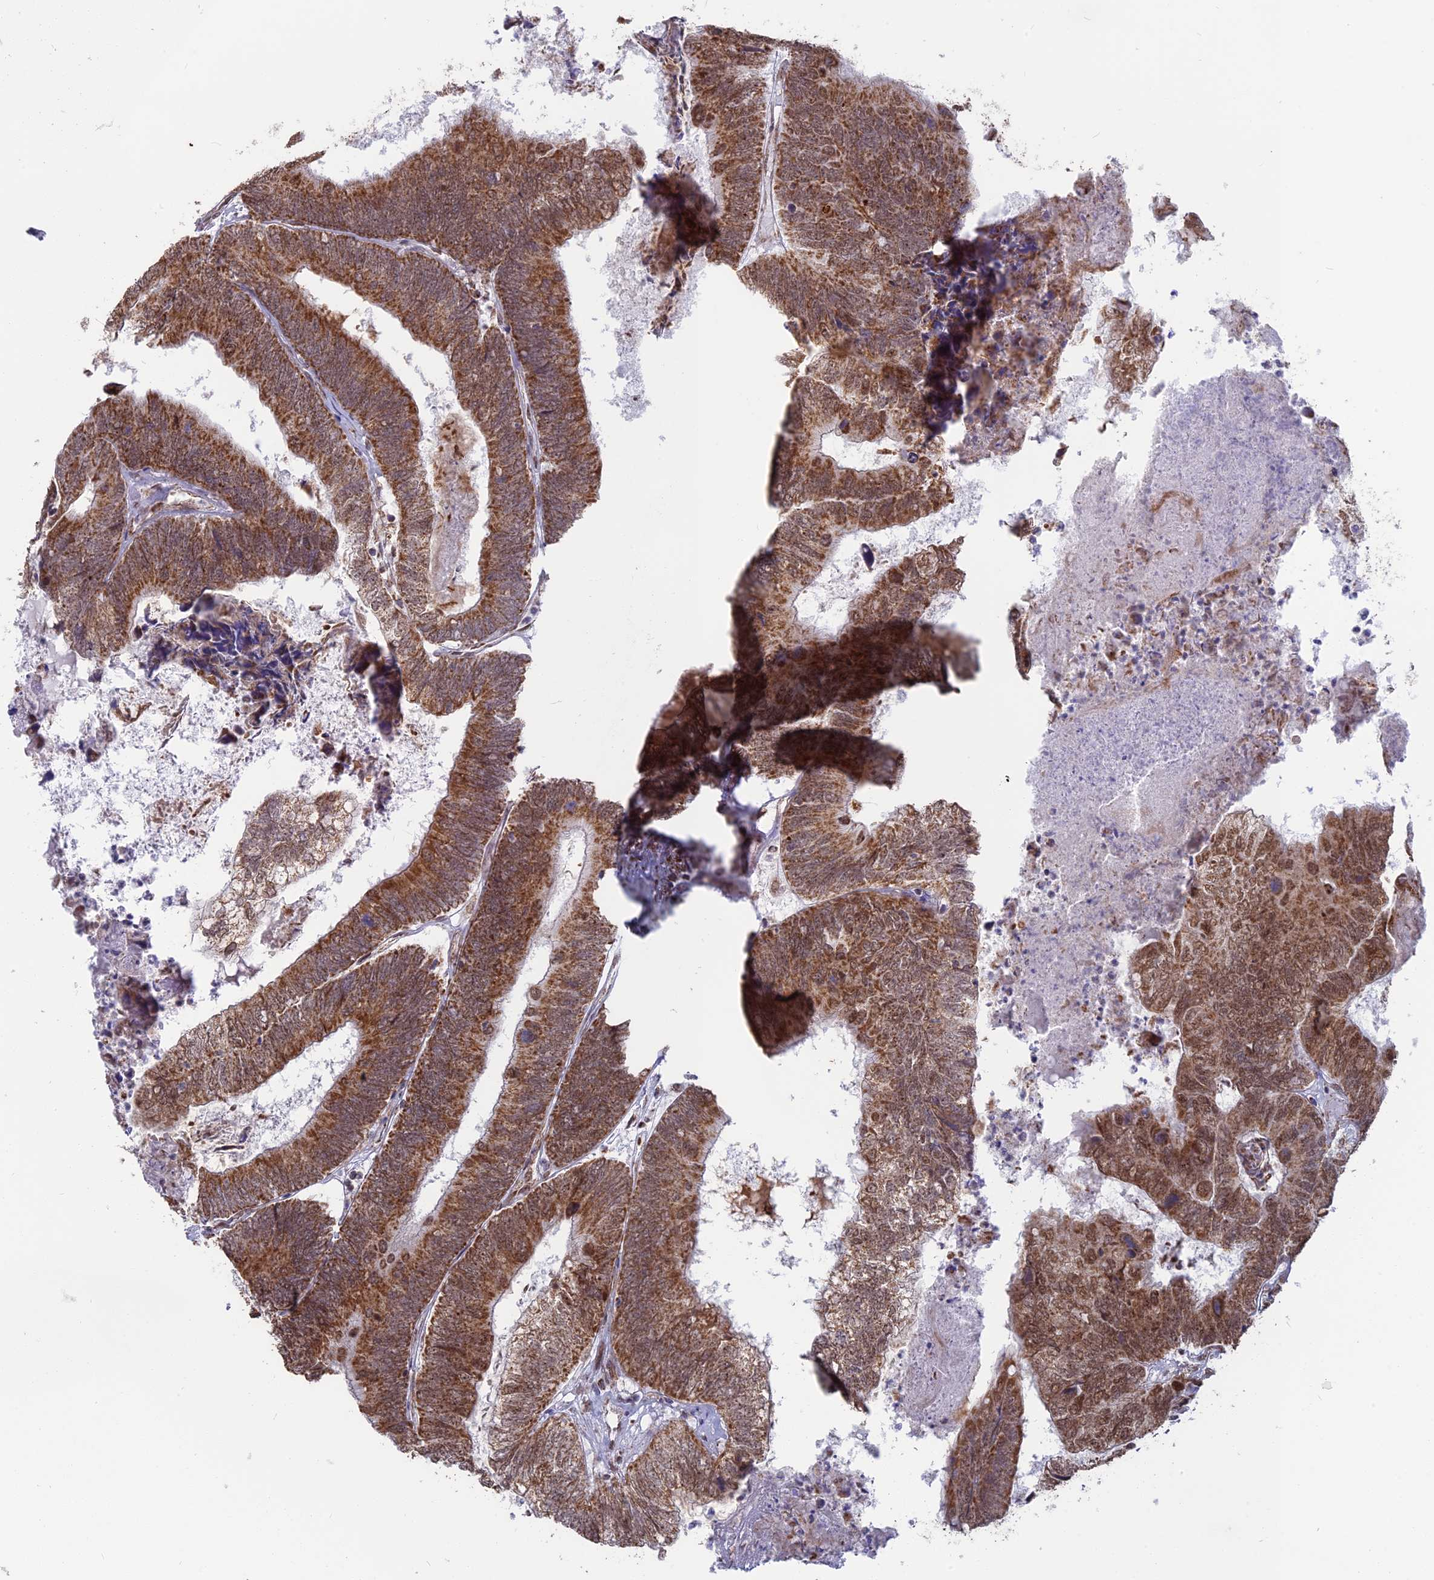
{"staining": {"intensity": "moderate", "quantity": ">75%", "location": "cytoplasmic/membranous,nuclear"}, "tissue": "colorectal cancer", "cell_type": "Tumor cells", "image_type": "cancer", "snomed": [{"axis": "morphology", "description": "Adenocarcinoma, NOS"}, {"axis": "topography", "description": "Colon"}], "caption": "Human colorectal cancer (adenocarcinoma) stained with a brown dye displays moderate cytoplasmic/membranous and nuclear positive positivity in about >75% of tumor cells.", "gene": "ARHGAP40", "patient": {"sex": "female", "age": 67}}